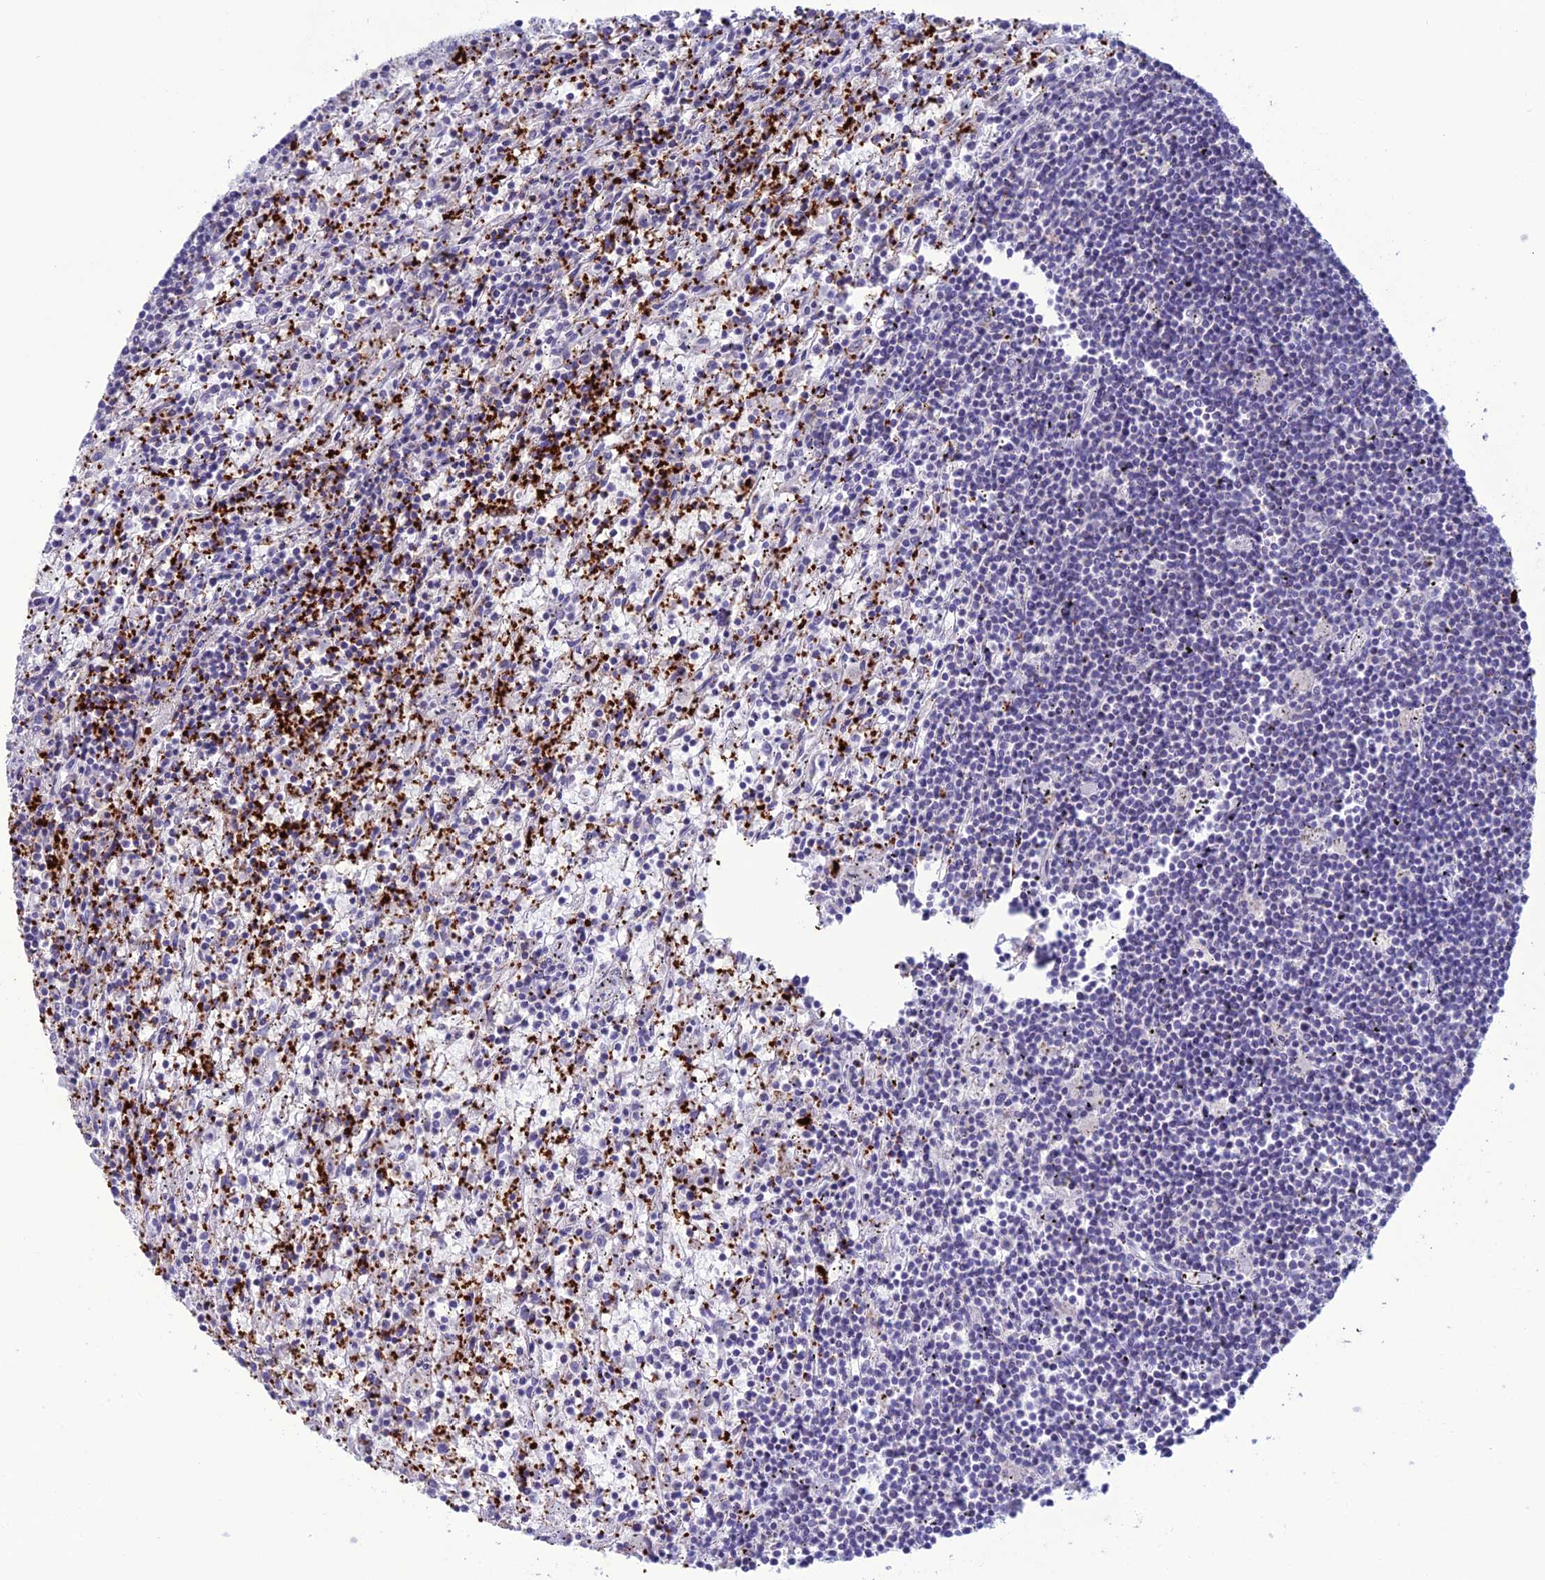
{"staining": {"intensity": "negative", "quantity": "none", "location": "none"}, "tissue": "lymphoma", "cell_type": "Tumor cells", "image_type": "cancer", "snomed": [{"axis": "morphology", "description": "Malignant lymphoma, non-Hodgkin's type, Low grade"}, {"axis": "topography", "description": "Spleen"}], "caption": "Tumor cells show no significant expression in lymphoma.", "gene": "C21orf140", "patient": {"sex": "male", "age": 76}}